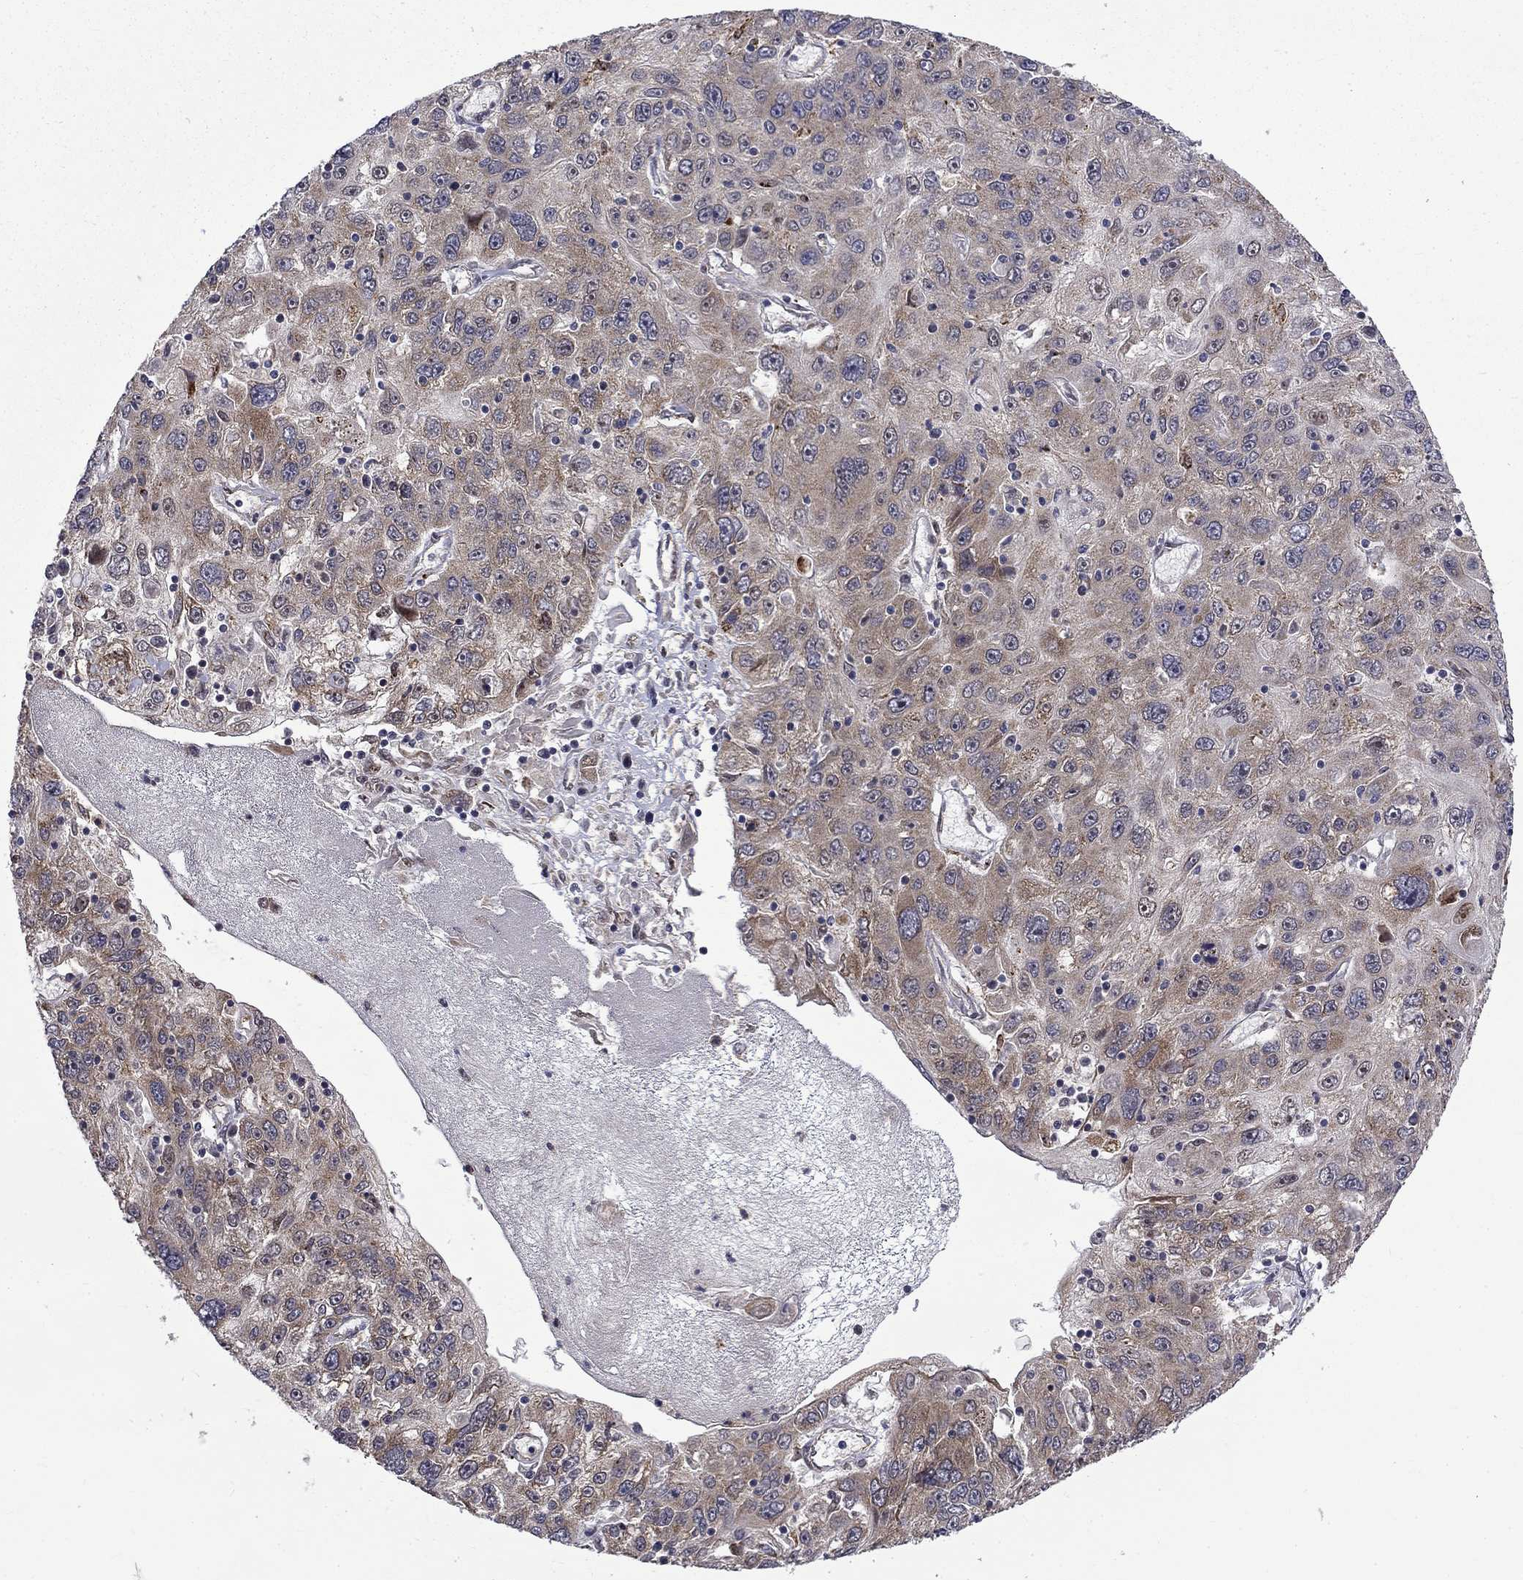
{"staining": {"intensity": "weak", "quantity": "25%-75%", "location": "cytoplasmic/membranous"}, "tissue": "stomach cancer", "cell_type": "Tumor cells", "image_type": "cancer", "snomed": [{"axis": "morphology", "description": "Adenocarcinoma, NOS"}, {"axis": "topography", "description": "Stomach"}], "caption": "This is an image of immunohistochemistry (IHC) staining of stomach adenocarcinoma, which shows weak positivity in the cytoplasmic/membranous of tumor cells.", "gene": "KPNA3", "patient": {"sex": "male", "age": 56}}